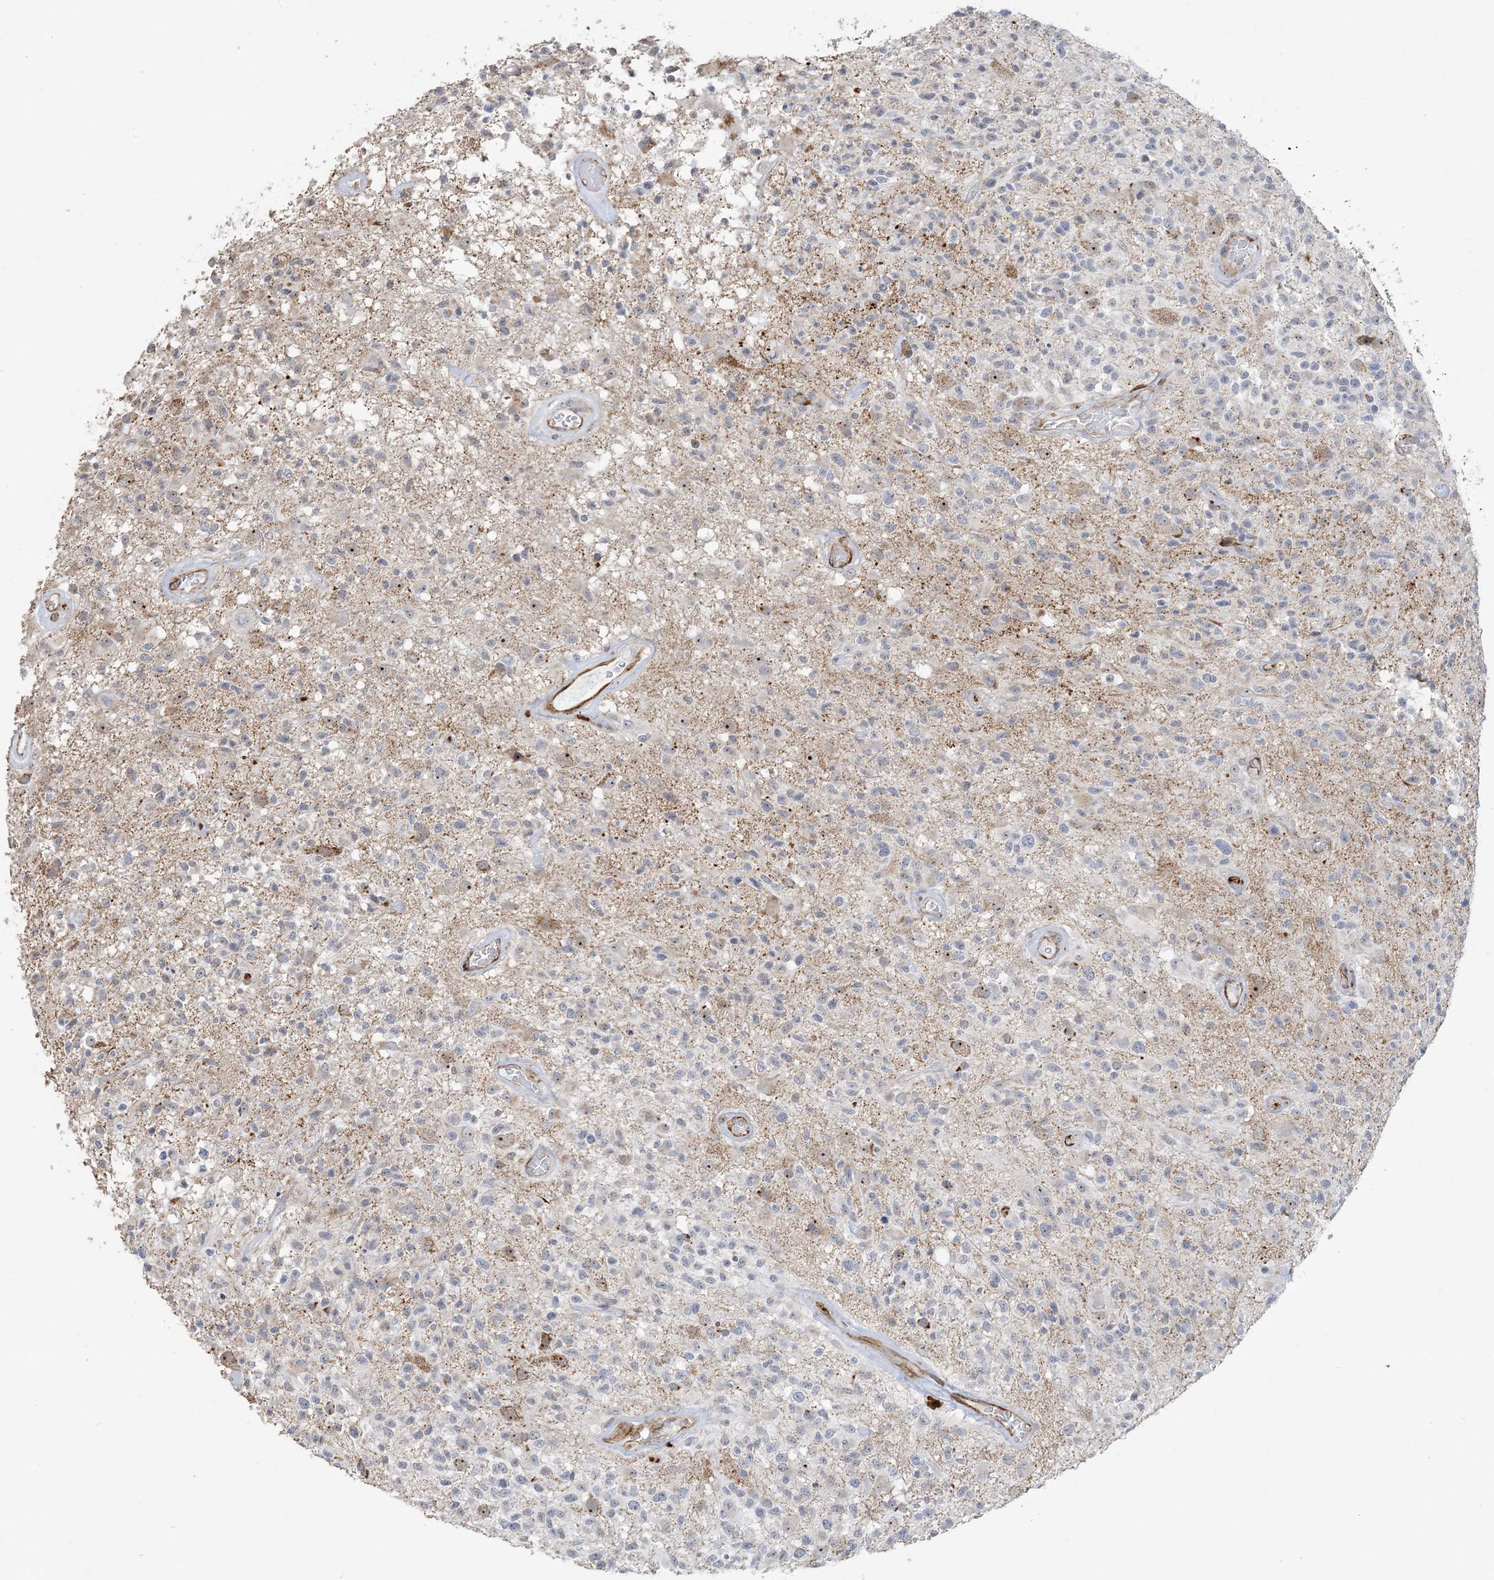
{"staining": {"intensity": "negative", "quantity": "none", "location": "none"}, "tissue": "glioma", "cell_type": "Tumor cells", "image_type": "cancer", "snomed": [{"axis": "morphology", "description": "Glioma, malignant, High grade"}, {"axis": "morphology", "description": "Glioblastoma, NOS"}, {"axis": "topography", "description": "Brain"}], "caption": "Glioblastoma was stained to show a protein in brown. There is no significant staining in tumor cells. Brightfield microscopy of immunohistochemistry (IHC) stained with DAB (3,3'-diaminobenzidine) (brown) and hematoxylin (blue), captured at high magnification.", "gene": "AGA", "patient": {"sex": "male", "age": 60}}